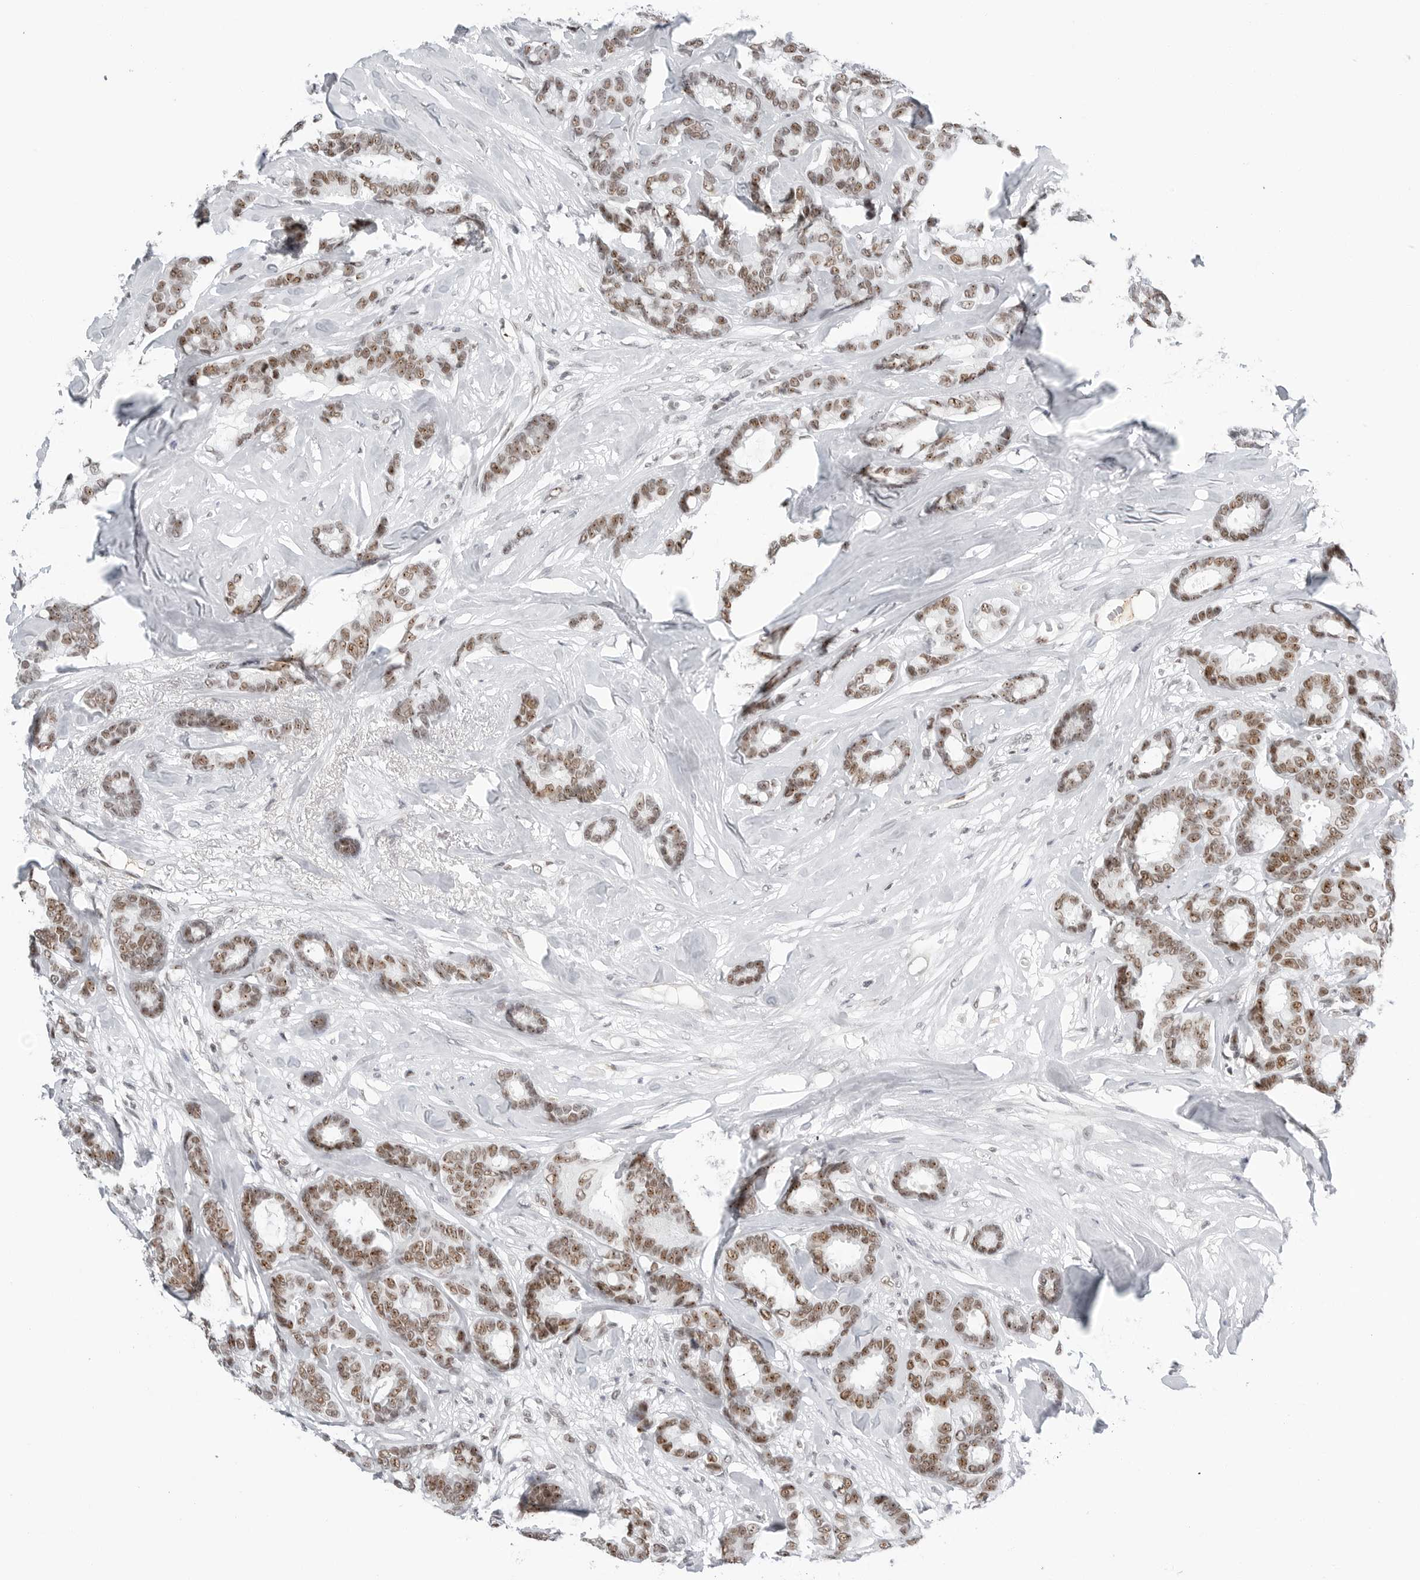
{"staining": {"intensity": "moderate", "quantity": ">75%", "location": "nuclear"}, "tissue": "breast cancer", "cell_type": "Tumor cells", "image_type": "cancer", "snomed": [{"axis": "morphology", "description": "Duct carcinoma"}, {"axis": "topography", "description": "Breast"}], "caption": "Infiltrating ductal carcinoma (breast) stained with IHC shows moderate nuclear positivity in about >75% of tumor cells.", "gene": "WRAP53", "patient": {"sex": "female", "age": 87}}